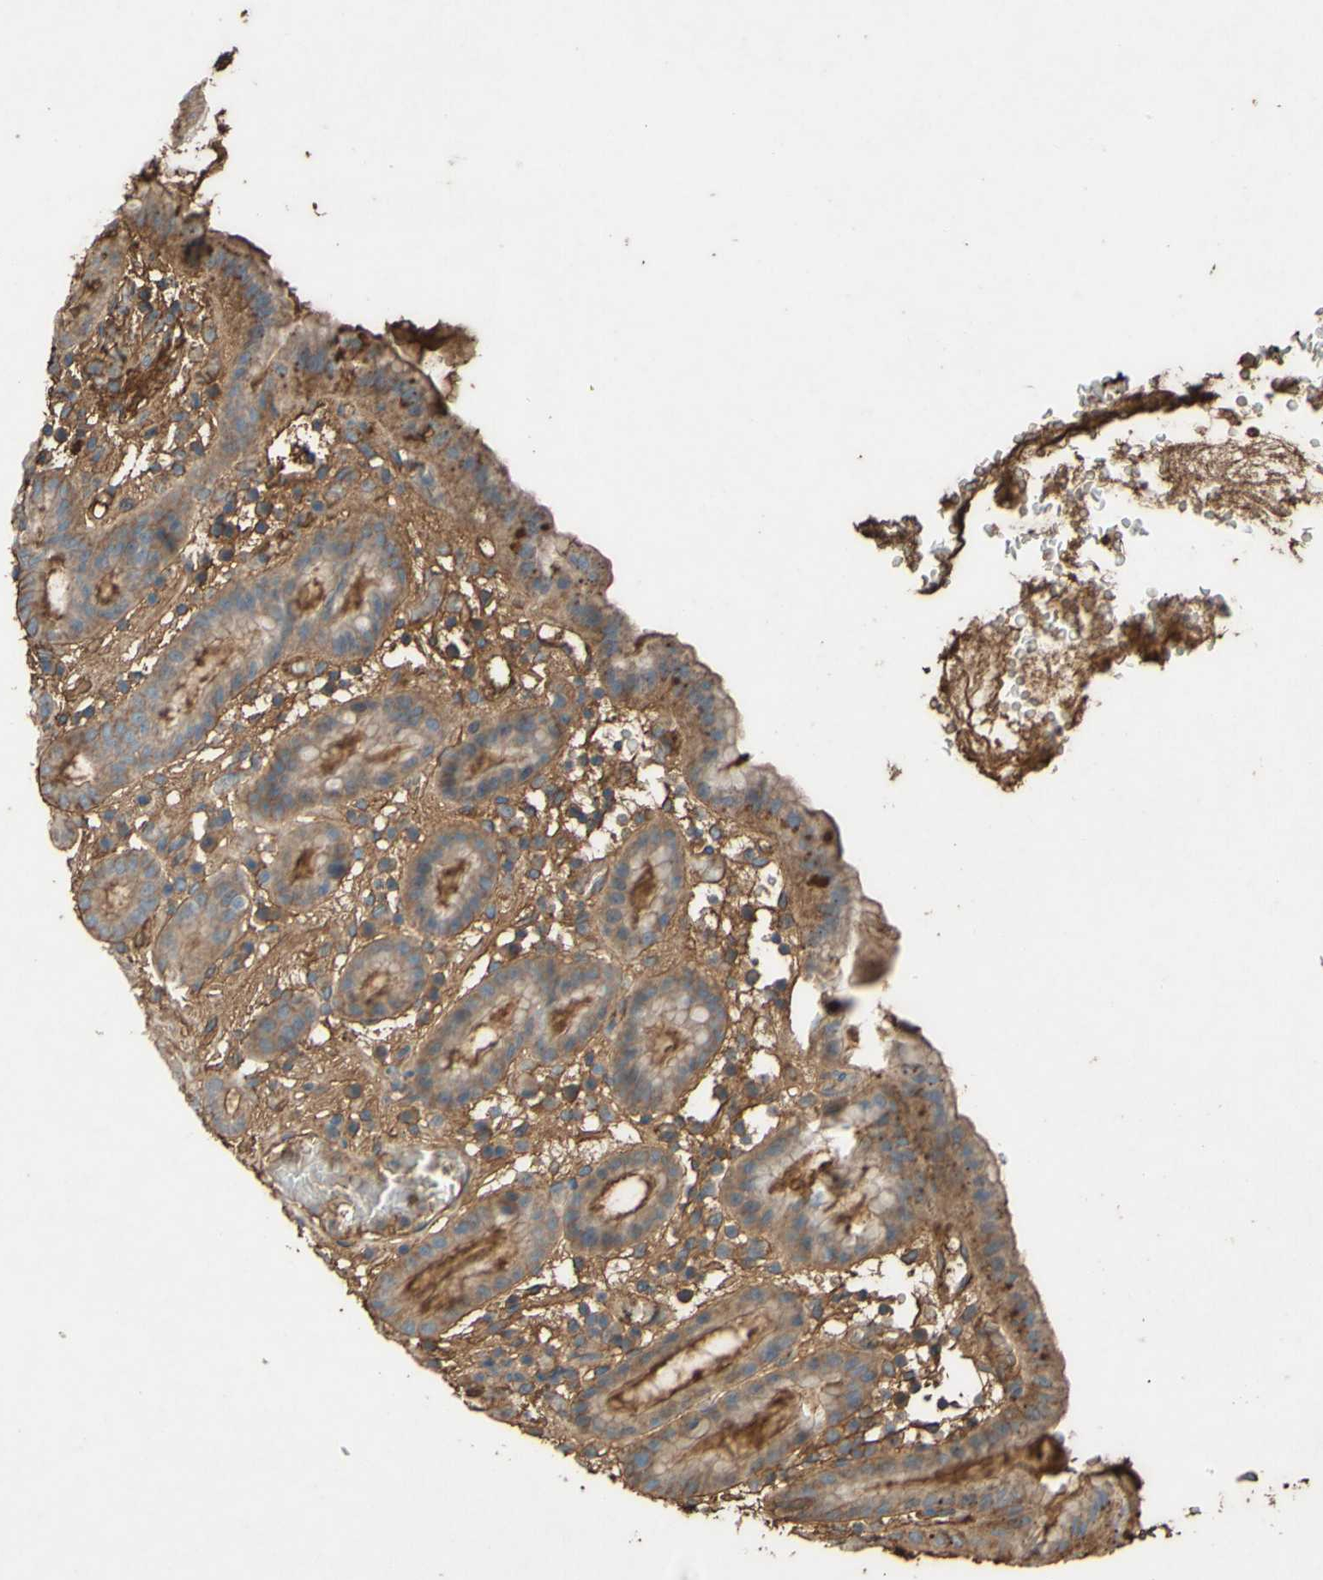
{"staining": {"intensity": "moderate", "quantity": "25%-75%", "location": "cytoplasmic/membranous"}, "tissue": "stomach", "cell_type": "Glandular cells", "image_type": "normal", "snomed": [{"axis": "morphology", "description": "Normal tissue, NOS"}, {"axis": "topography", "description": "Stomach, upper"}], "caption": "The photomicrograph displays a brown stain indicating the presence of a protein in the cytoplasmic/membranous of glandular cells in stomach. (IHC, brightfield microscopy, high magnification).", "gene": "PTGDS", "patient": {"sex": "male", "age": 68}}